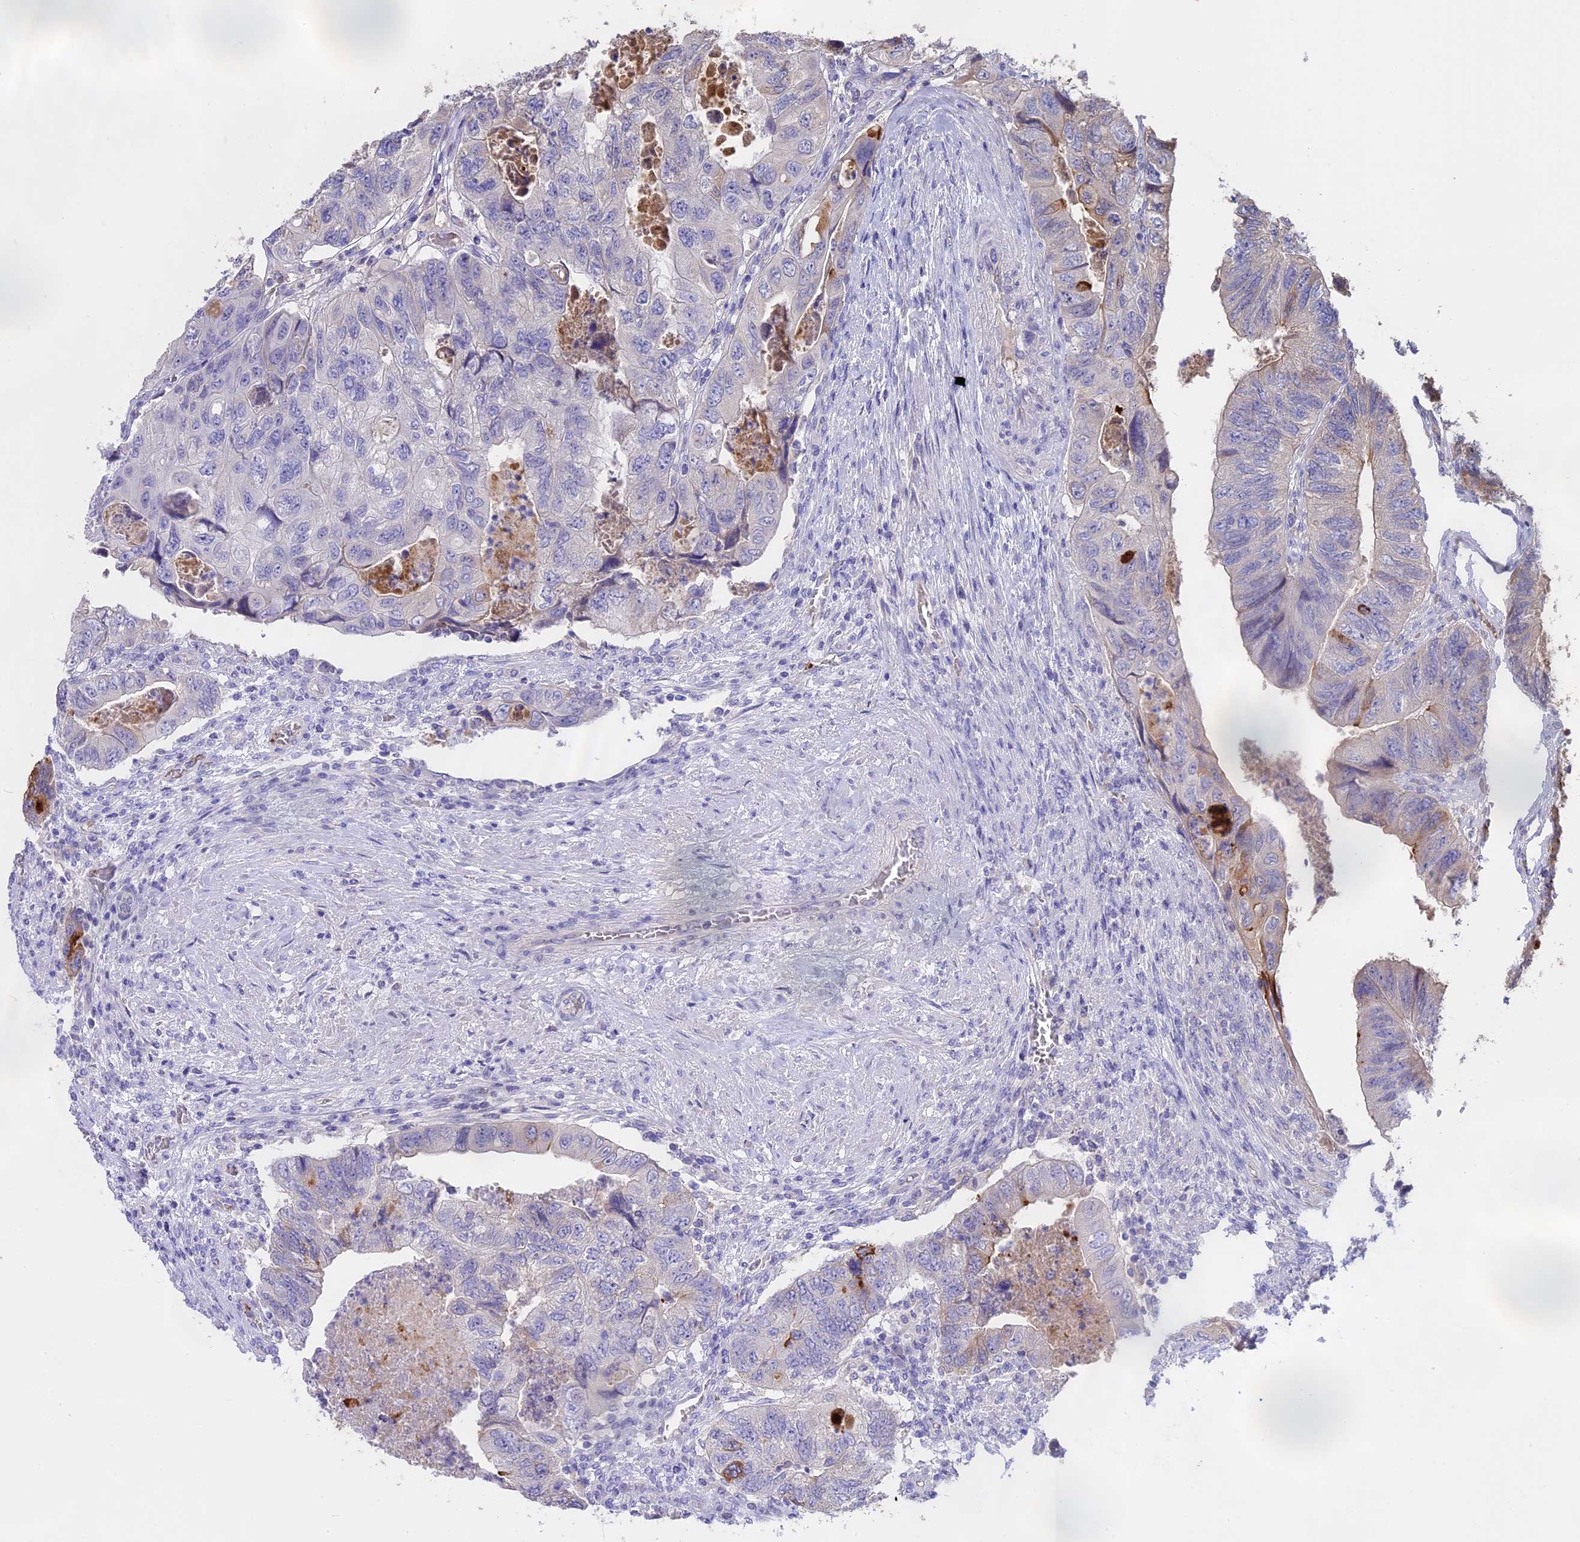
{"staining": {"intensity": "negative", "quantity": "none", "location": "none"}, "tissue": "colorectal cancer", "cell_type": "Tumor cells", "image_type": "cancer", "snomed": [{"axis": "morphology", "description": "Adenocarcinoma, NOS"}, {"axis": "topography", "description": "Rectum"}], "caption": "IHC image of human adenocarcinoma (colorectal) stained for a protein (brown), which reveals no staining in tumor cells.", "gene": "WFDC2", "patient": {"sex": "male", "age": 63}}